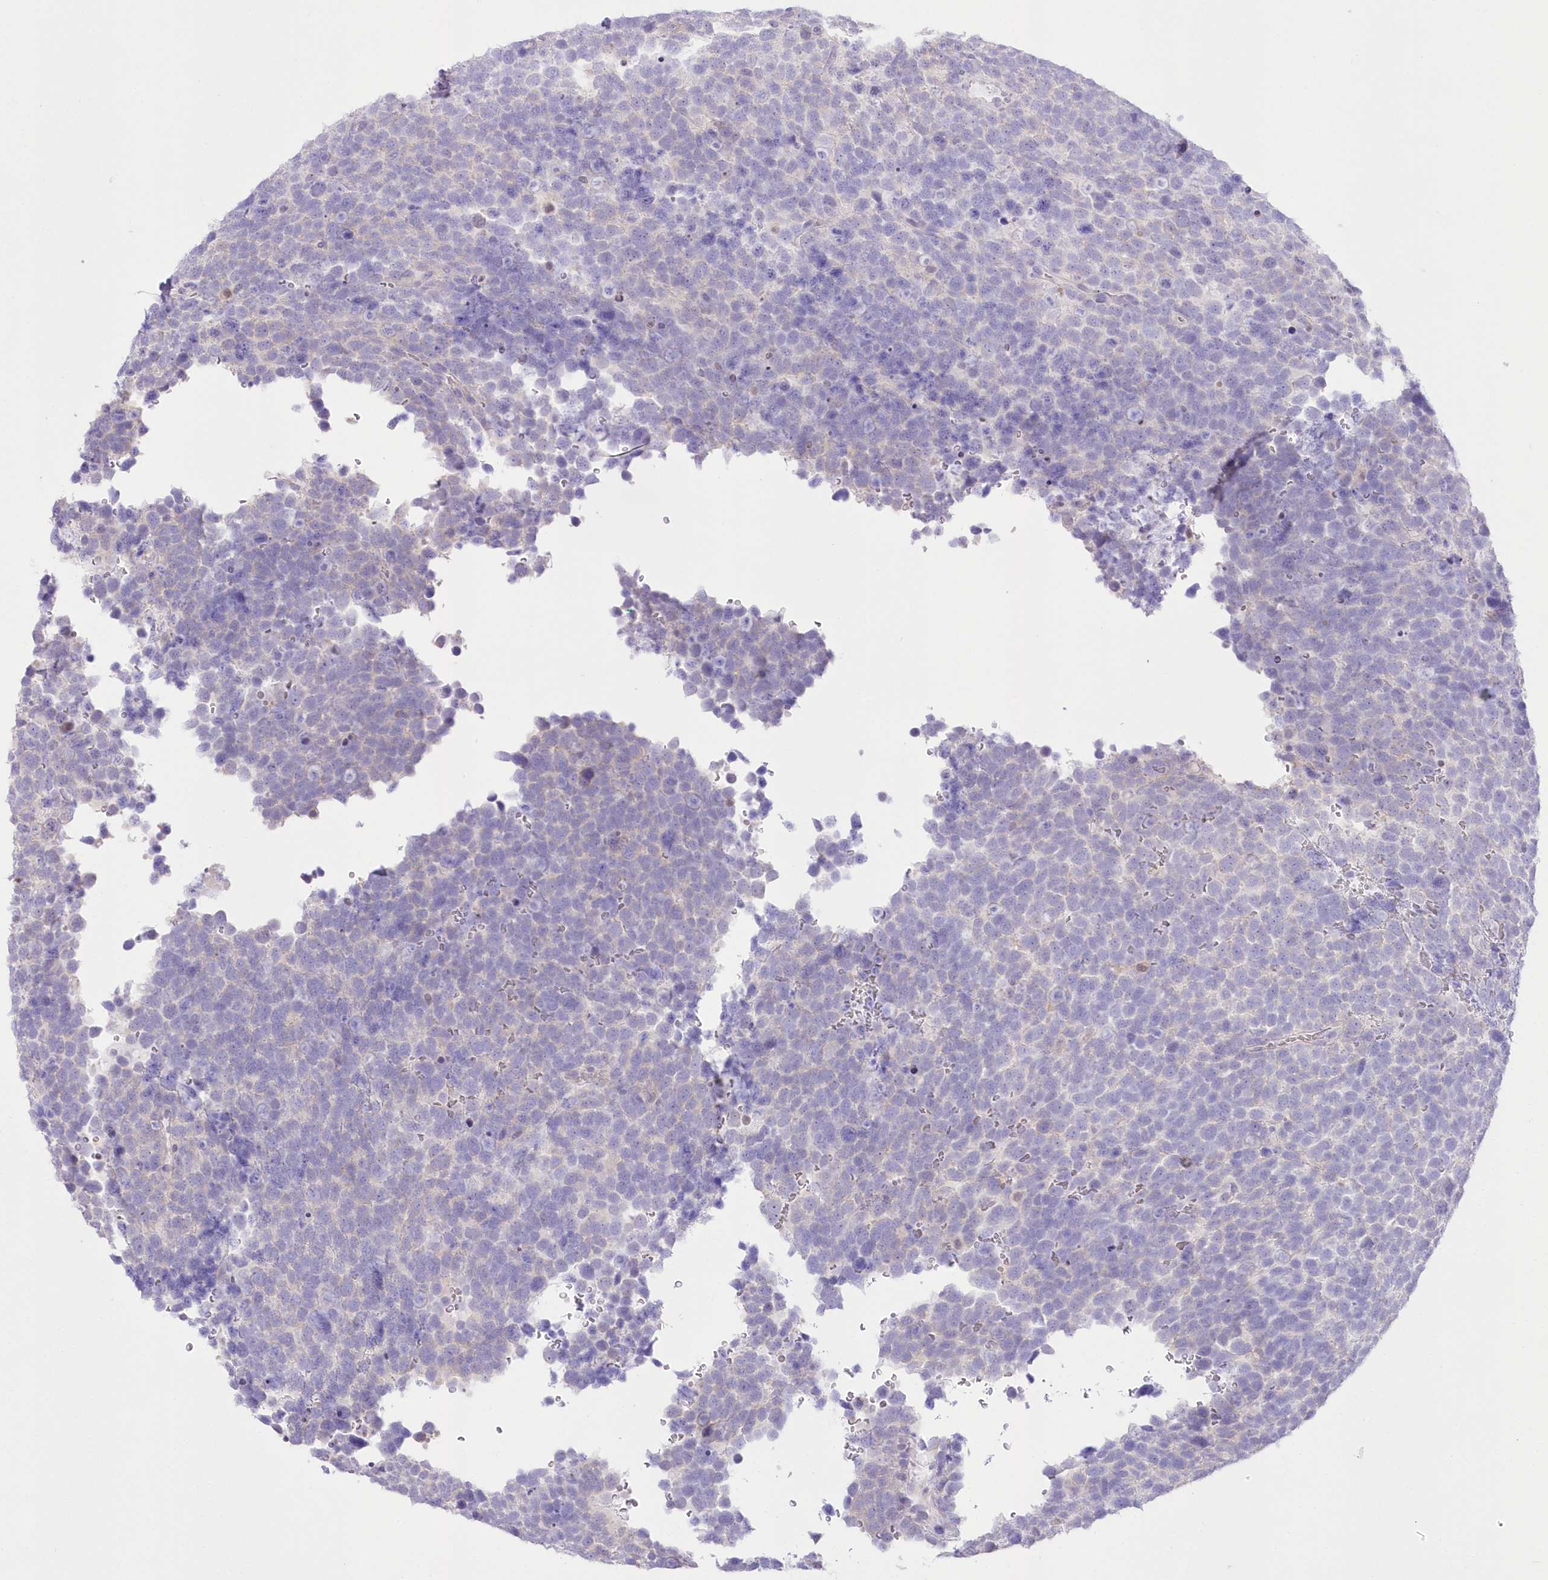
{"staining": {"intensity": "negative", "quantity": "none", "location": "none"}, "tissue": "urothelial cancer", "cell_type": "Tumor cells", "image_type": "cancer", "snomed": [{"axis": "morphology", "description": "Urothelial carcinoma, High grade"}, {"axis": "topography", "description": "Urinary bladder"}], "caption": "Protein analysis of high-grade urothelial carcinoma demonstrates no significant positivity in tumor cells.", "gene": "UBA6", "patient": {"sex": "female", "age": 82}}